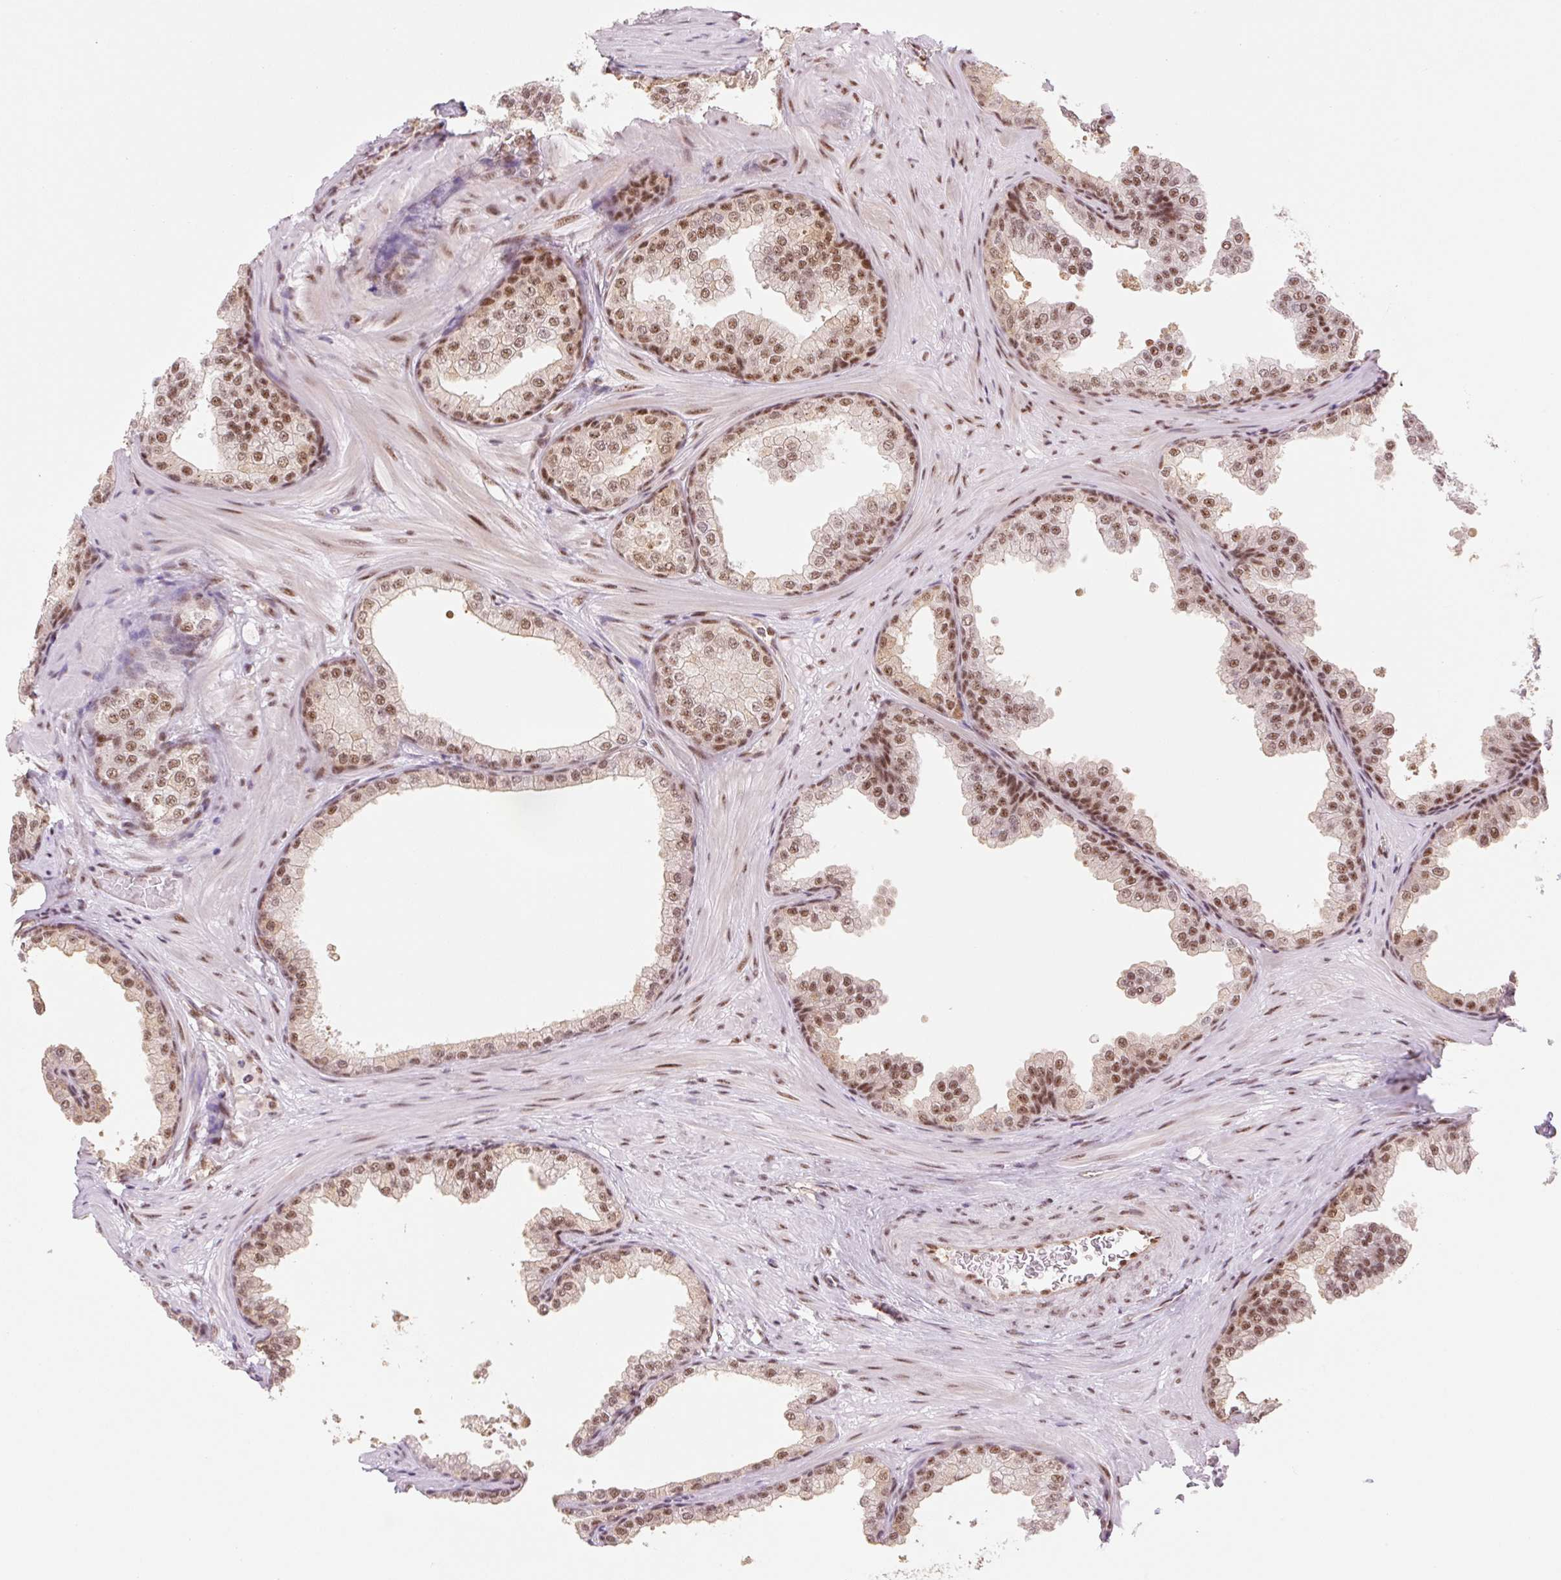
{"staining": {"intensity": "strong", "quantity": ">75%", "location": "nuclear"}, "tissue": "prostate", "cell_type": "Glandular cells", "image_type": "normal", "snomed": [{"axis": "morphology", "description": "Normal tissue, NOS"}, {"axis": "topography", "description": "Prostate"}], "caption": "Protein staining demonstrates strong nuclear expression in approximately >75% of glandular cells in normal prostate.", "gene": "PRDM11", "patient": {"sex": "male", "age": 37}}